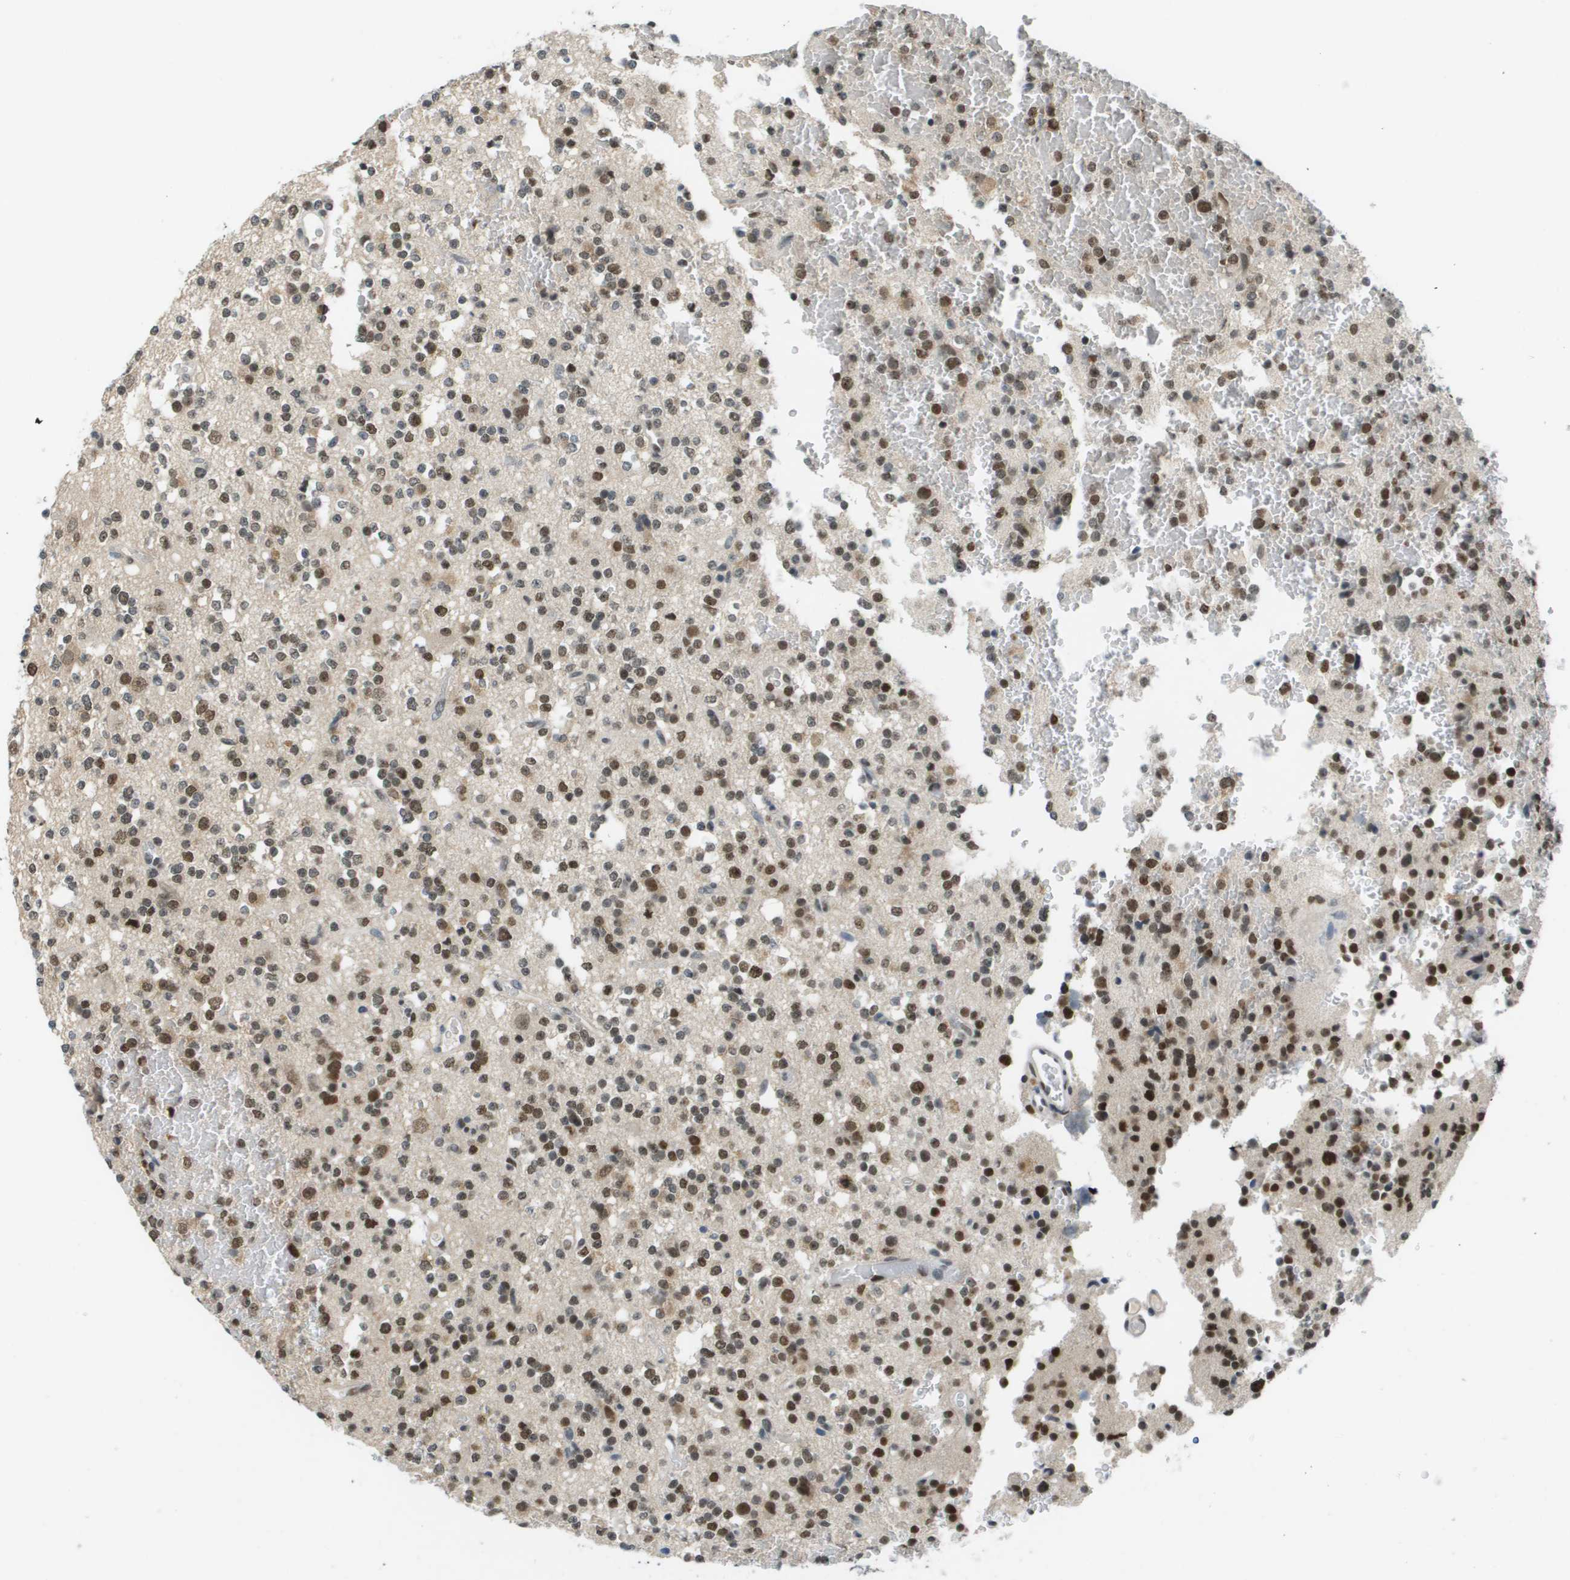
{"staining": {"intensity": "strong", "quantity": ">75%", "location": "nuclear"}, "tissue": "glioma", "cell_type": "Tumor cells", "image_type": "cancer", "snomed": [{"axis": "morphology", "description": "Glioma, malignant, High grade"}, {"axis": "topography", "description": "Brain"}], "caption": "Human malignant glioma (high-grade) stained for a protein (brown) shows strong nuclear positive expression in about >75% of tumor cells.", "gene": "CBX5", "patient": {"sex": "male", "age": 47}}